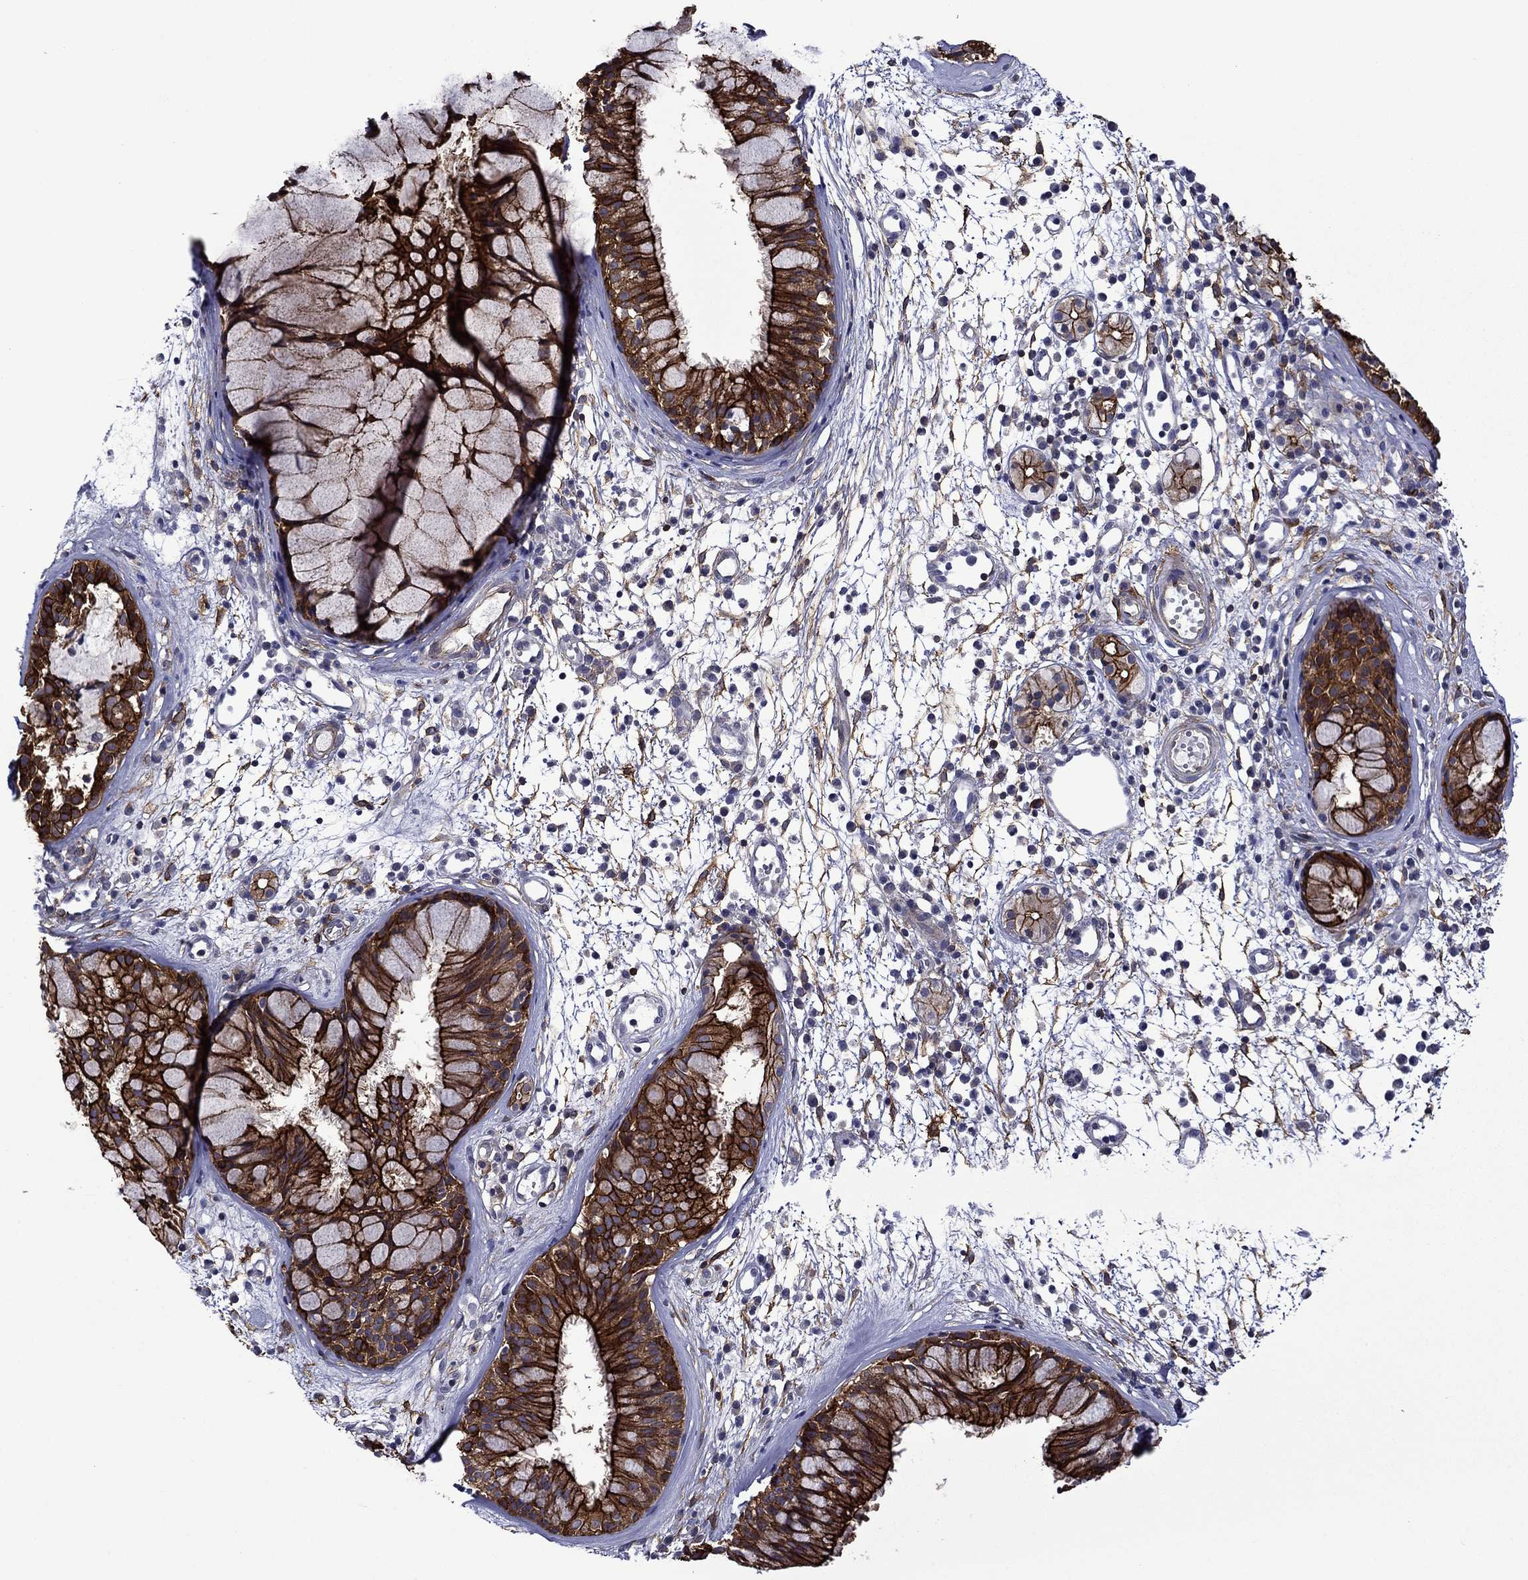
{"staining": {"intensity": "strong", "quantity": ">75%", "location": "cytoplasmic/membranous"}, "tissue": "nasopharynx", "cell_type": "Respiratory epithelial cells", "image_type": "normal", "snomed": [{"axis": "morphology", "description": "Normal tissue, NOS"}, {"axis": "topography", "description": "Nasopharynx"}], "caption": "Nasopharynx stained with a brown dye demonstrates strong cytoplasmic/membranous positive positivity in approximately >75% of respiratory epithelial cells.", "gene": "LMO7", "patient": {"sex": "male", "age": 77}}